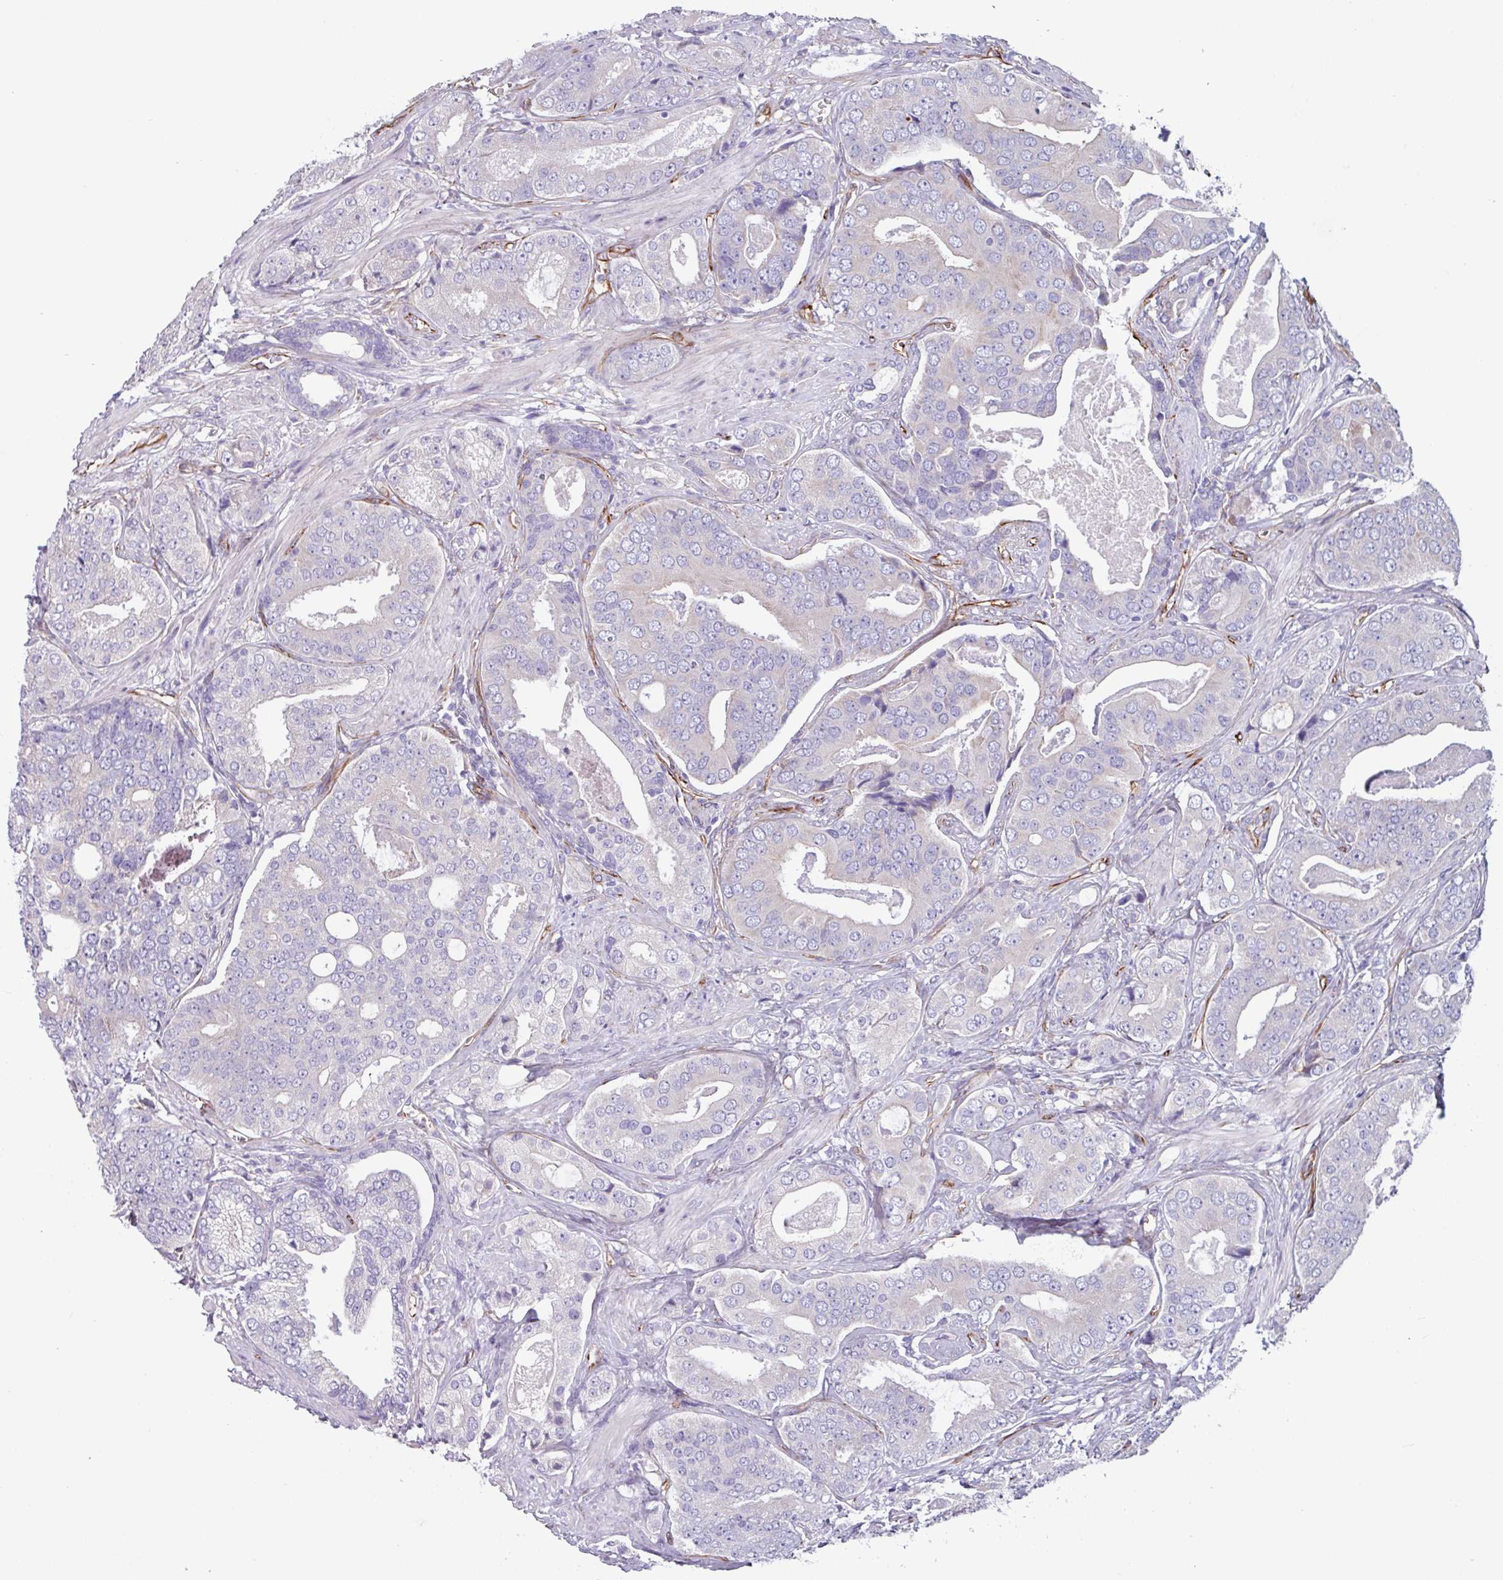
{"staining": {"intensity": "negative", "quantity": "none", "location": "none"}, "tissue": "prostate cancer", "cell_type": "Tumor cells", "image_type": "cancer", "snomed": [{"axis": "morphology", "description": "Adenocarcinoma, High grade"}, {"axis": "topography", "description": "Prostate"}], "caption": "Immunohistochemistry (IHC) image of human adenocarcinoma (high-grade) (prostate) stained for a protein (brown), which displays no staining in tumor cells.", "gene": "BTD", "patient": {"sex": "male", "age": 71}}